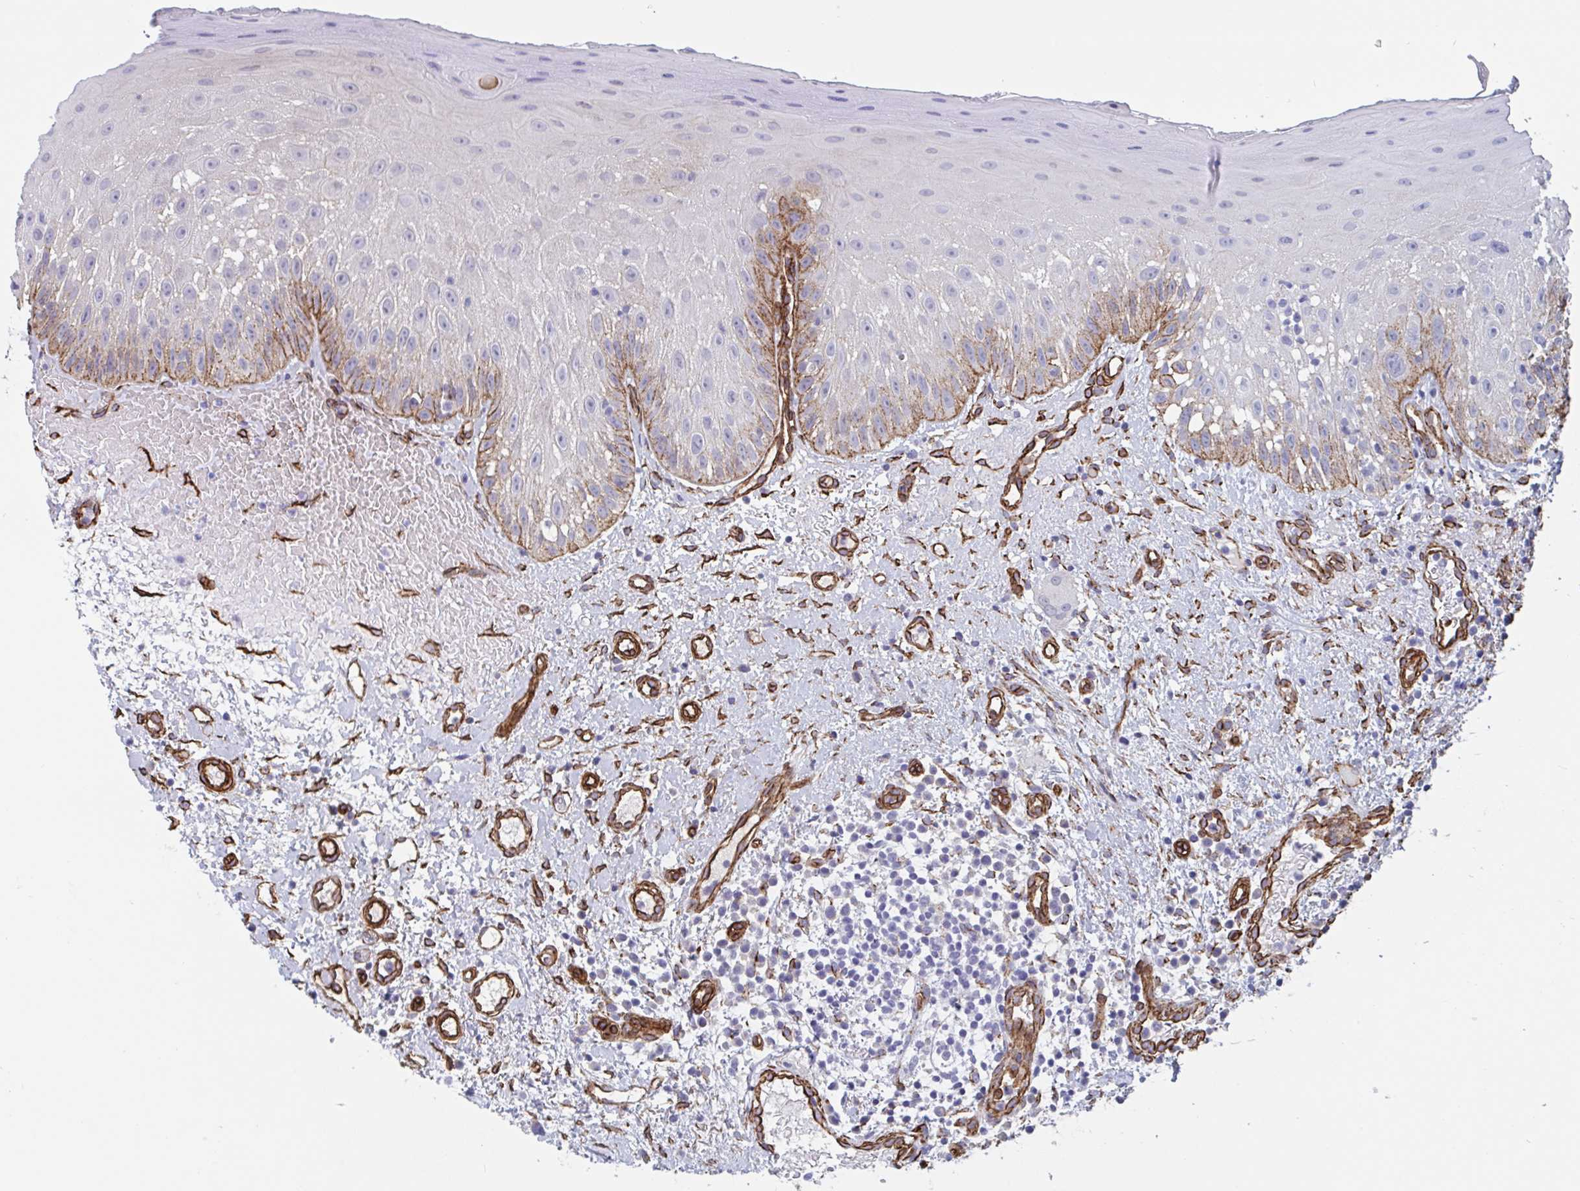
{"staining": {"intensity": "moderate", "quantity": "<25%", "location": "cytoplasmic/membranous"}, "tissue": "oral mucosa", "cell_type": "Squamous epithelial cells", "image_type": "normal", "snomed": [{"axis": "morphology", "description": "Normal tissue, NOS"}, {"axis": "topography", "description": "Oral tissue"}, {"axis": "topography", "description": "Tounge, NOS"}], "caption": "The histopathology image exhibits a brown stain indicating the presence of a protein in the cytoplasmic/membranous of squamous epithelial cells in oral mucosa.", "gene": "CITED4", "patient": {"sex": "male", "age": 83}}